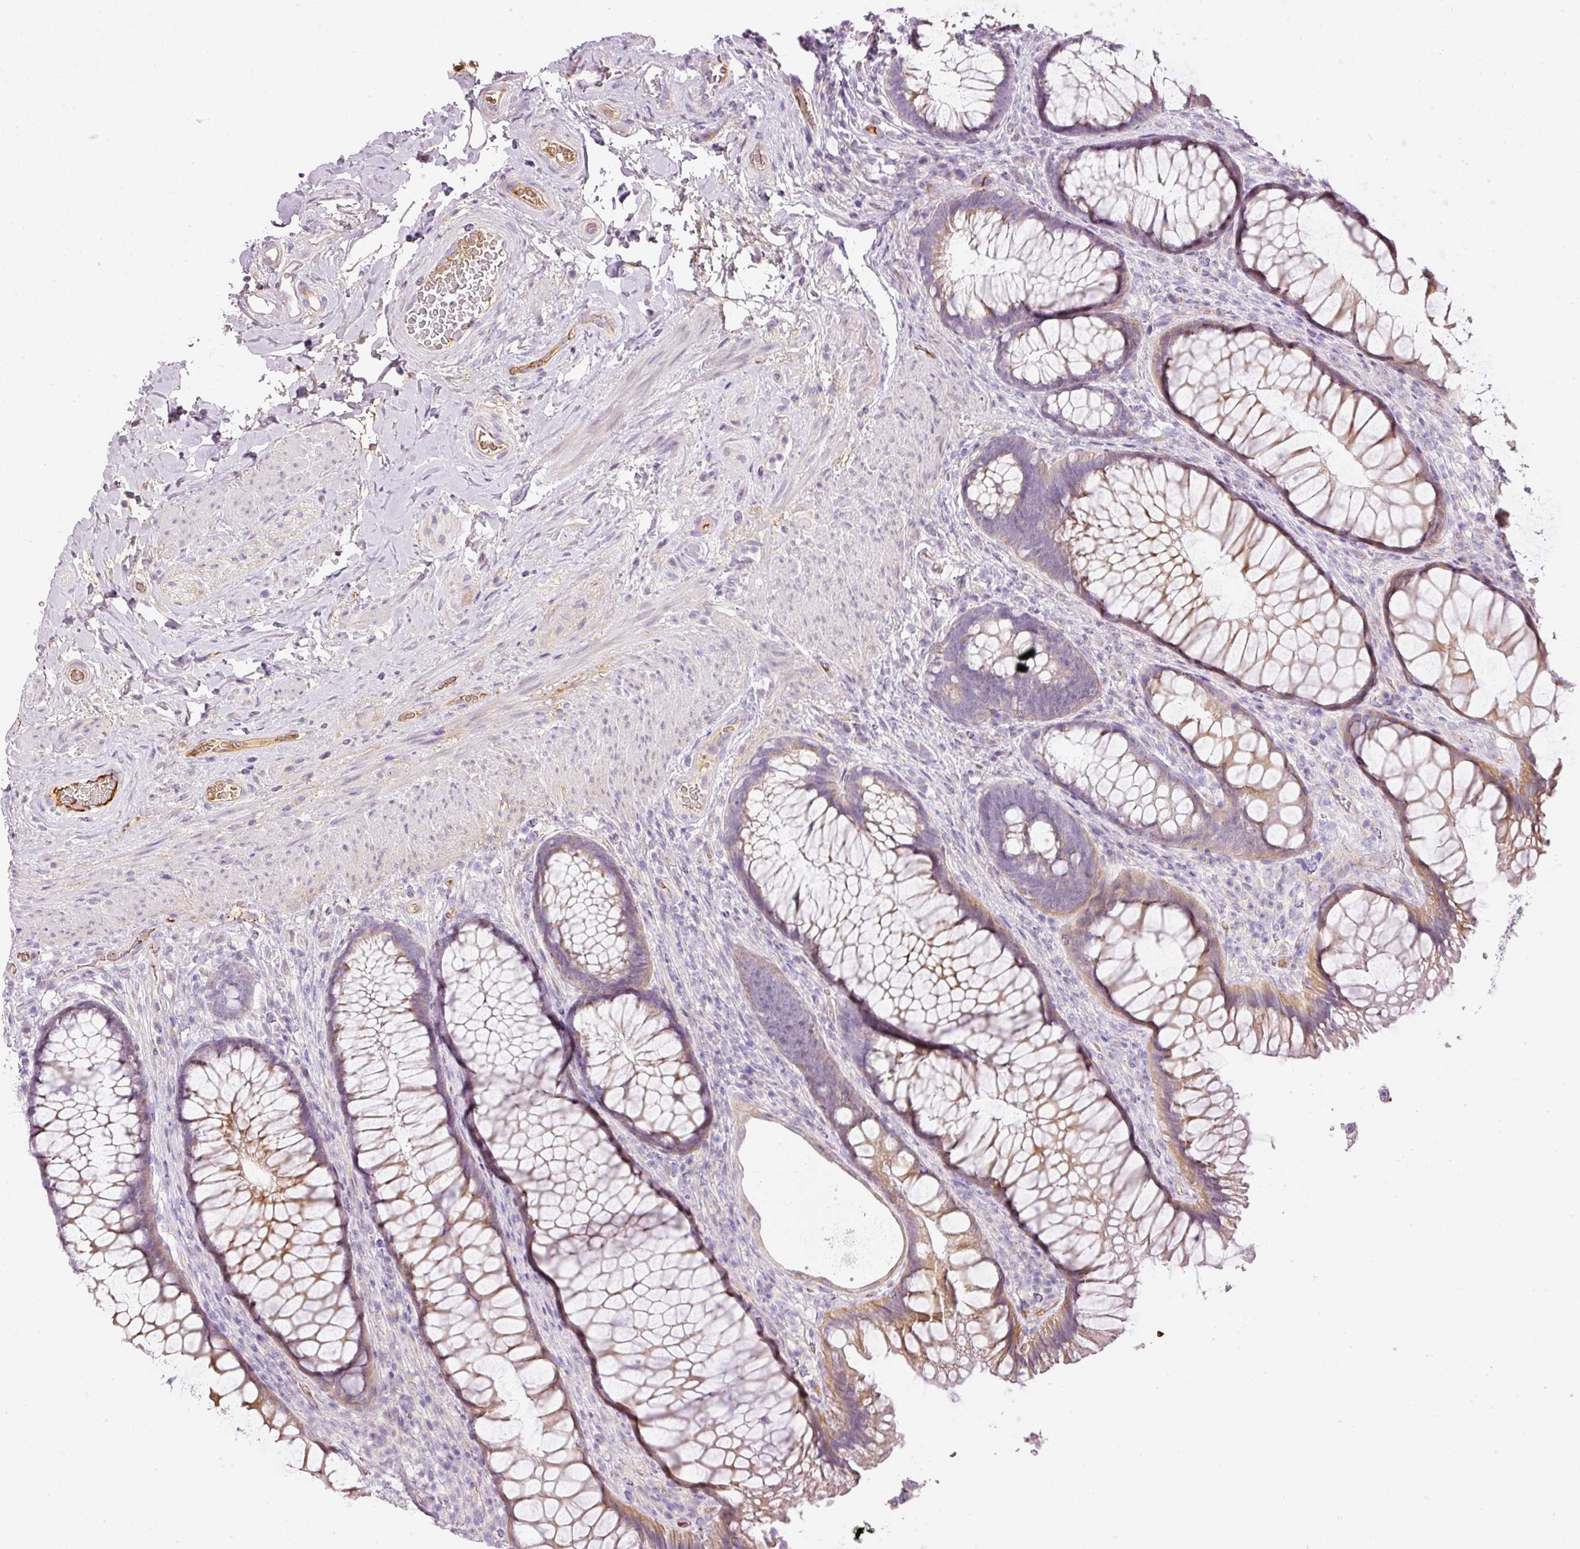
{"staining": {"intensity": "moderate", "quantity": "25%-75%", "location": "cytoplasmic/membranous"}, "tissue": "rectum", "cell_type": "Glandular cells", "image_type": "normal", "snomed": [{"axis": "morphology", "description": "Normal tissue, NOS"}, {"axis": "topography", "description": "Rectum"}], "caption": "This photomicrograph exhibits unremarkable rectum stained with immunohistochemistry (IHC) to label a protein in brown. The cytoplasmic/membranous of glandular cells show moderate positivity for the protein. Nuclei are counter-stained blue.", "gene": "KPNA5", "patient": {"sex": "male", "age": 53}}